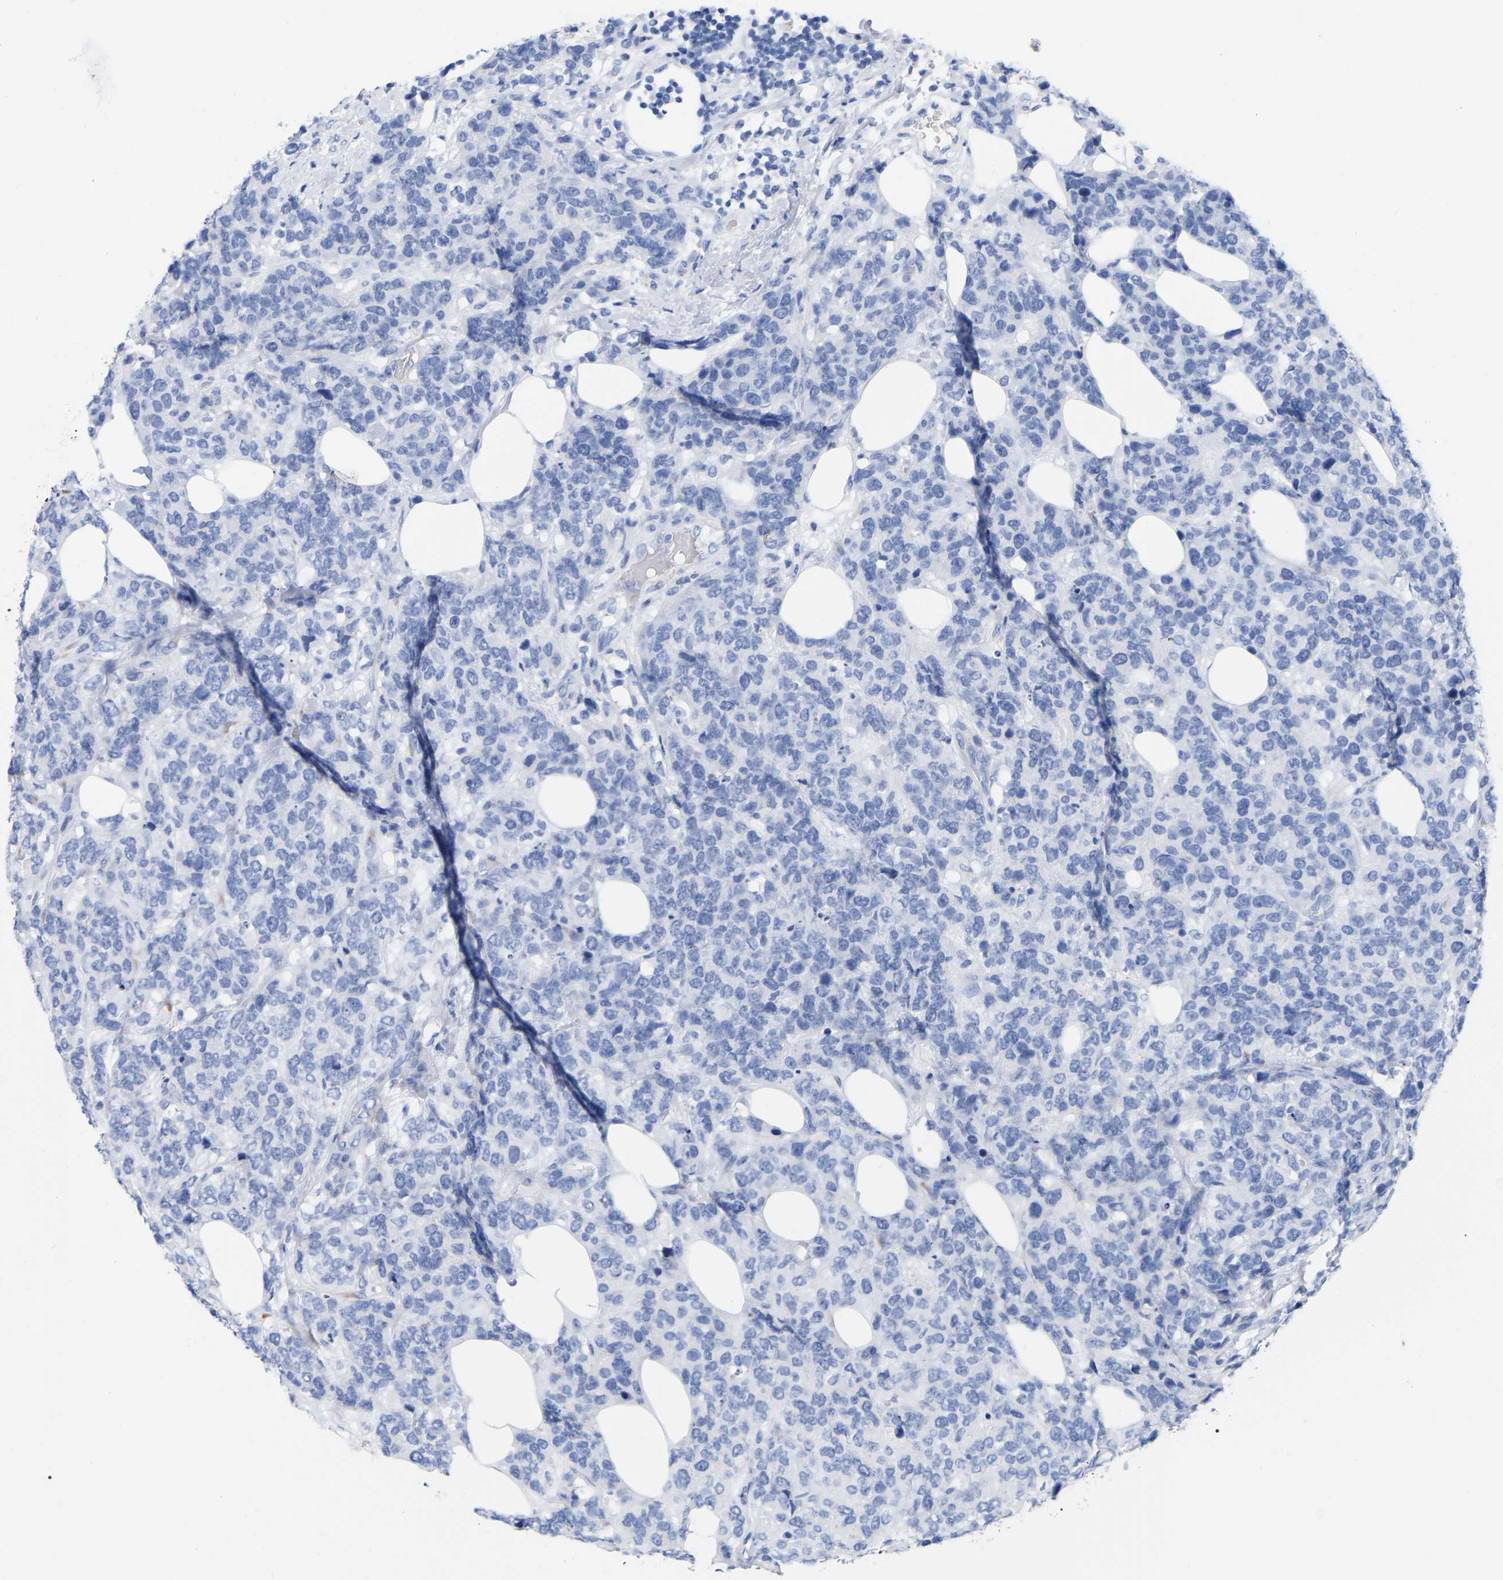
{"staining": {"intensity": "negative", "quantity": "none", "location": "none"}, "tissue": "breast cancer", "cell_type": "Tumor cells", "image_type": "cancer", "snomed": [{"axis": "morphology", "description": "Lobular carcinoma"}, {"axis": "topography", "description": "Breast"}], "caption": "An image of breast lobular carcinoma stained for a protein displays no brown staining in tumor cells. Brightfield microscopy of immunohistochemistry stained with DAB (brown) and hematoxylin (blue), captured at high magnification.", "gene": "HAPLN1", "patient": {"sex": "female", "age": 59}}